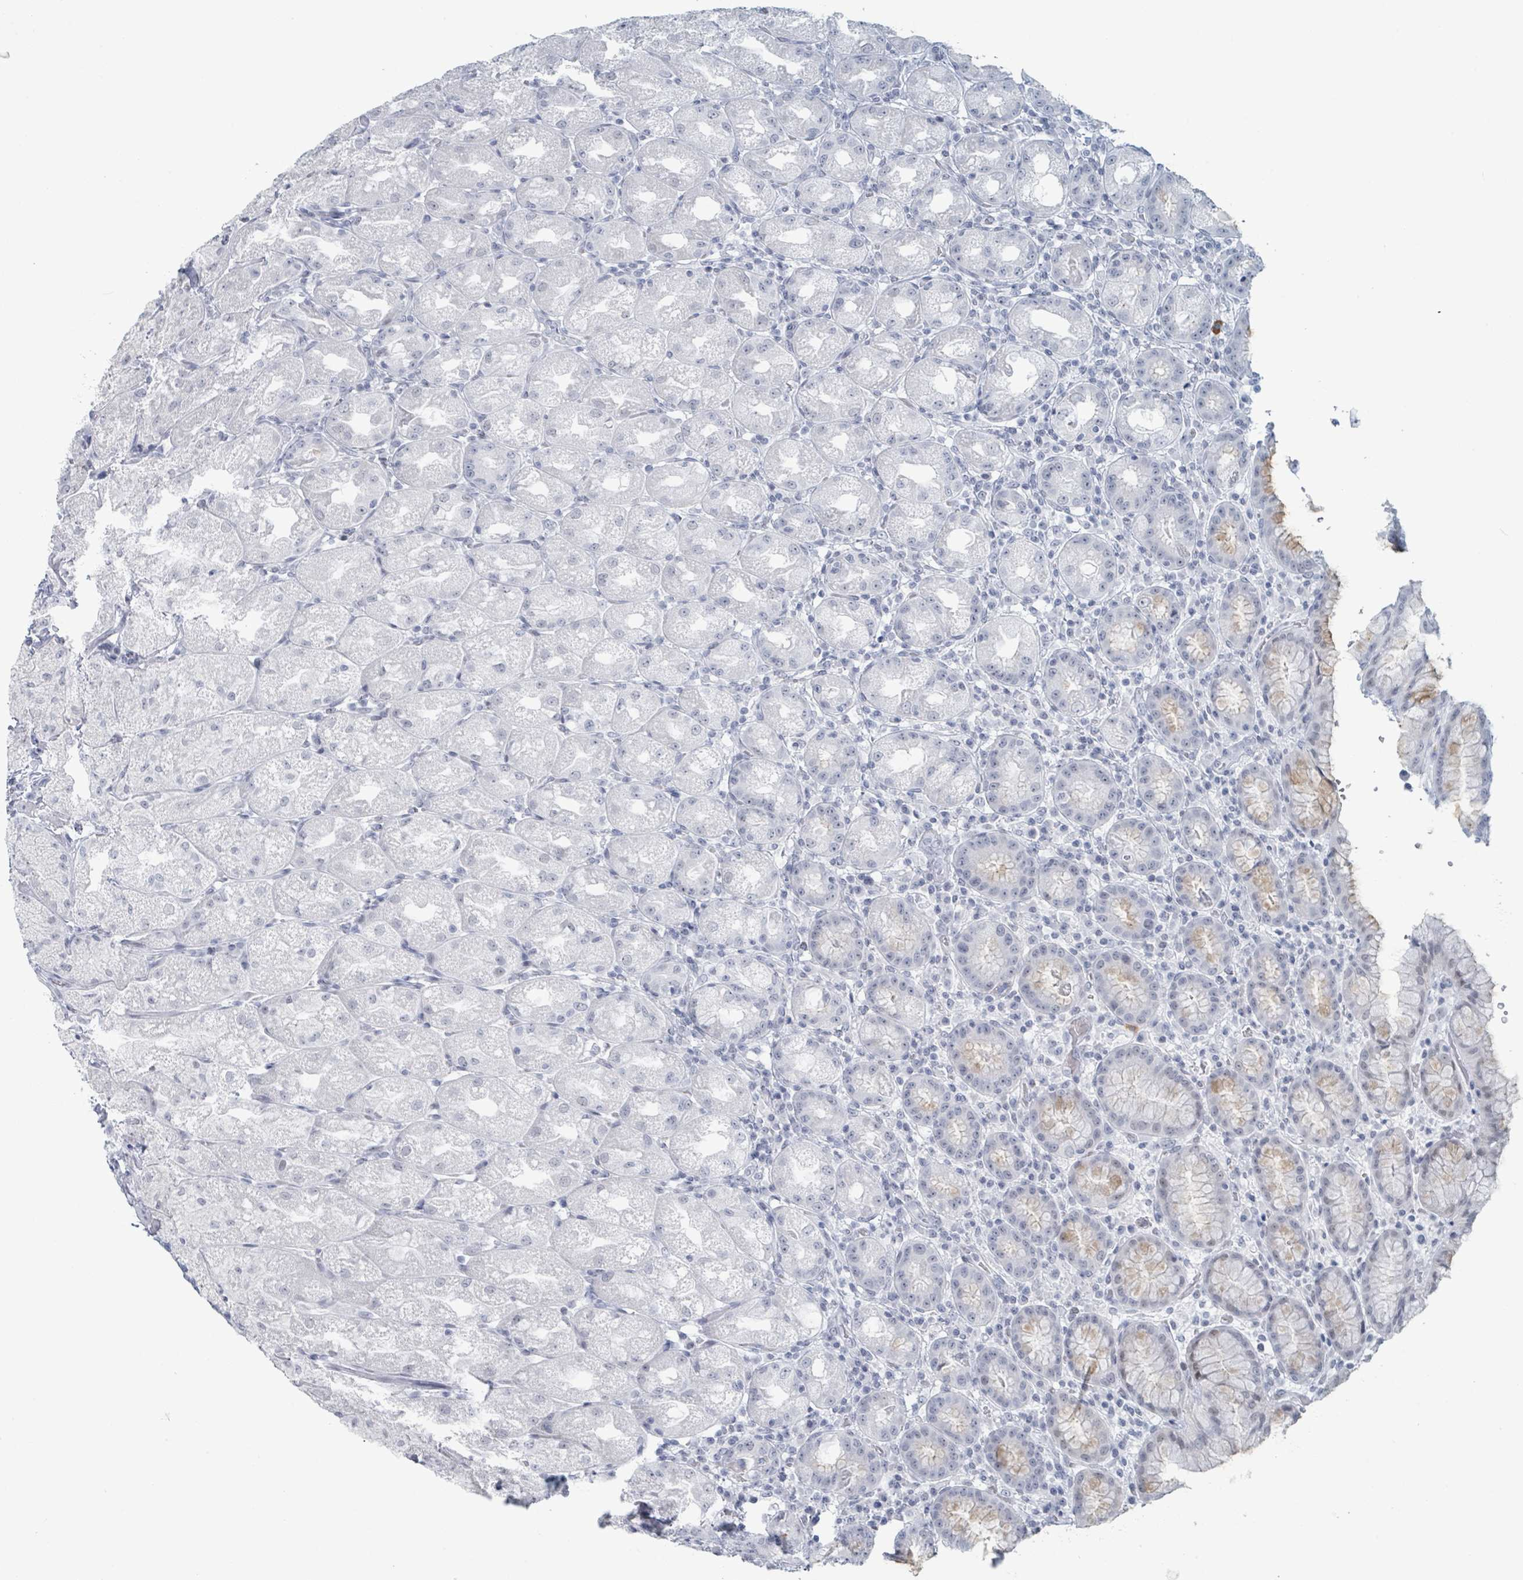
{"staining": {"intensity": "weak", "quantity": "<25%", "location": "cytoplasmic/membranous"}, "tissue": "stomach", "cell_type": "Glandular cells", "image_type": "normal", "snomed": [{"axis": "morphology", "description": "Normal tissue, NOS"}, {"axis": "topography", "description": "Stomach, upper"}], "caption": "This is an immunohistochemistry (IHC) image of unremarkable stomach. There is no staining in glandular cells.", "gene": "GPR15LG", "patient": {"sex": "male", "age": 52}}